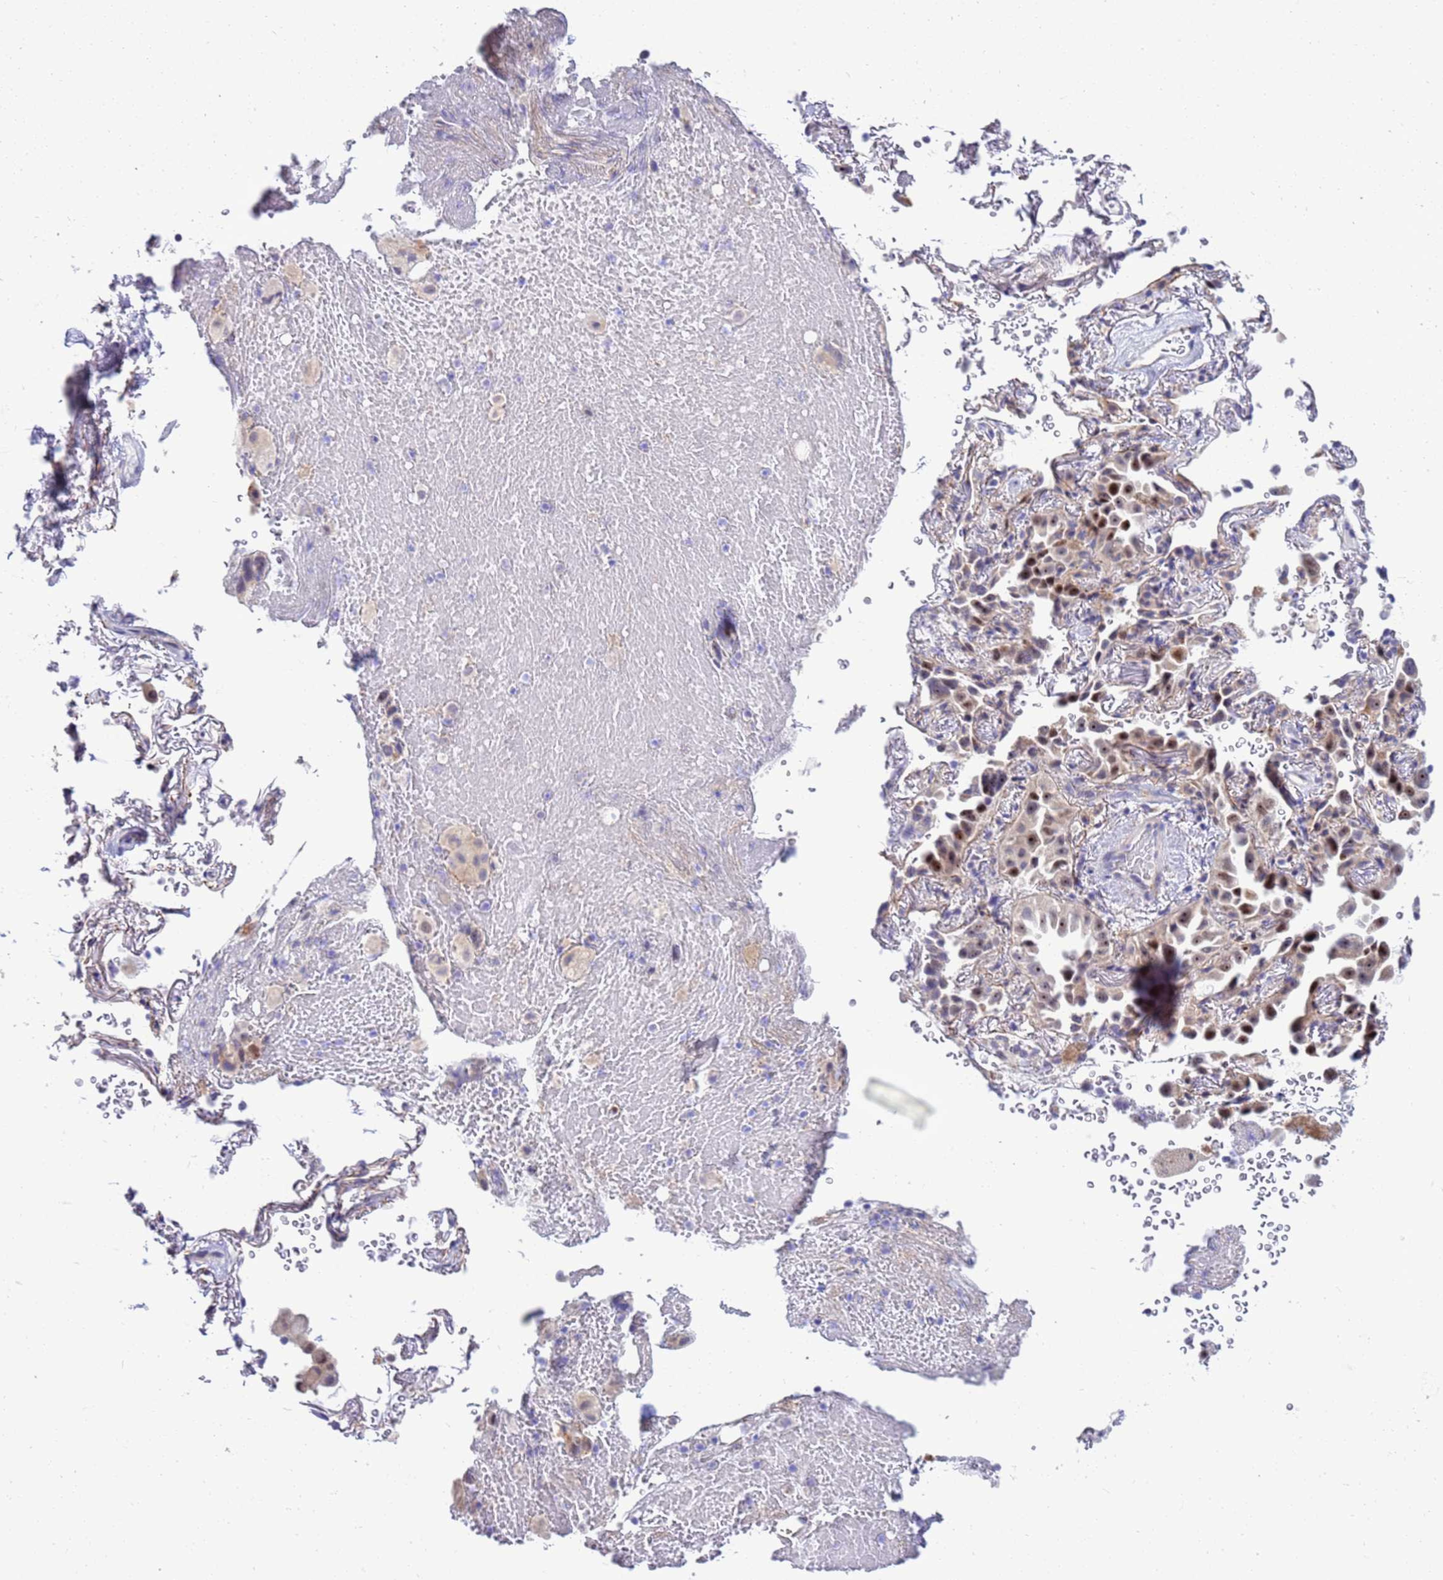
{"staining": {"intensity": "moderate", "quantity": "25%-75%", "location": "nuclear"}, "tissue": "lung cancer", "cell_type": "Tumor cells", "image_type": "cancer", "snomed": [{"axis": "morphology", "description": "Adenocarcinoma, NOS"}, {"axis": "topography", "description": "Lung"}], "caption": "The photomicrograph shows immunohistochemical staining of lung cancer (adenocarcinoma). There is moderate nuclear staining is seen in approximately 25%-75% of tumor cells. (Brightfield microscopy of DAB IHC at high magnification).", "gene": "LRATD1", "patient": {"sex": "female", "age": 69}}